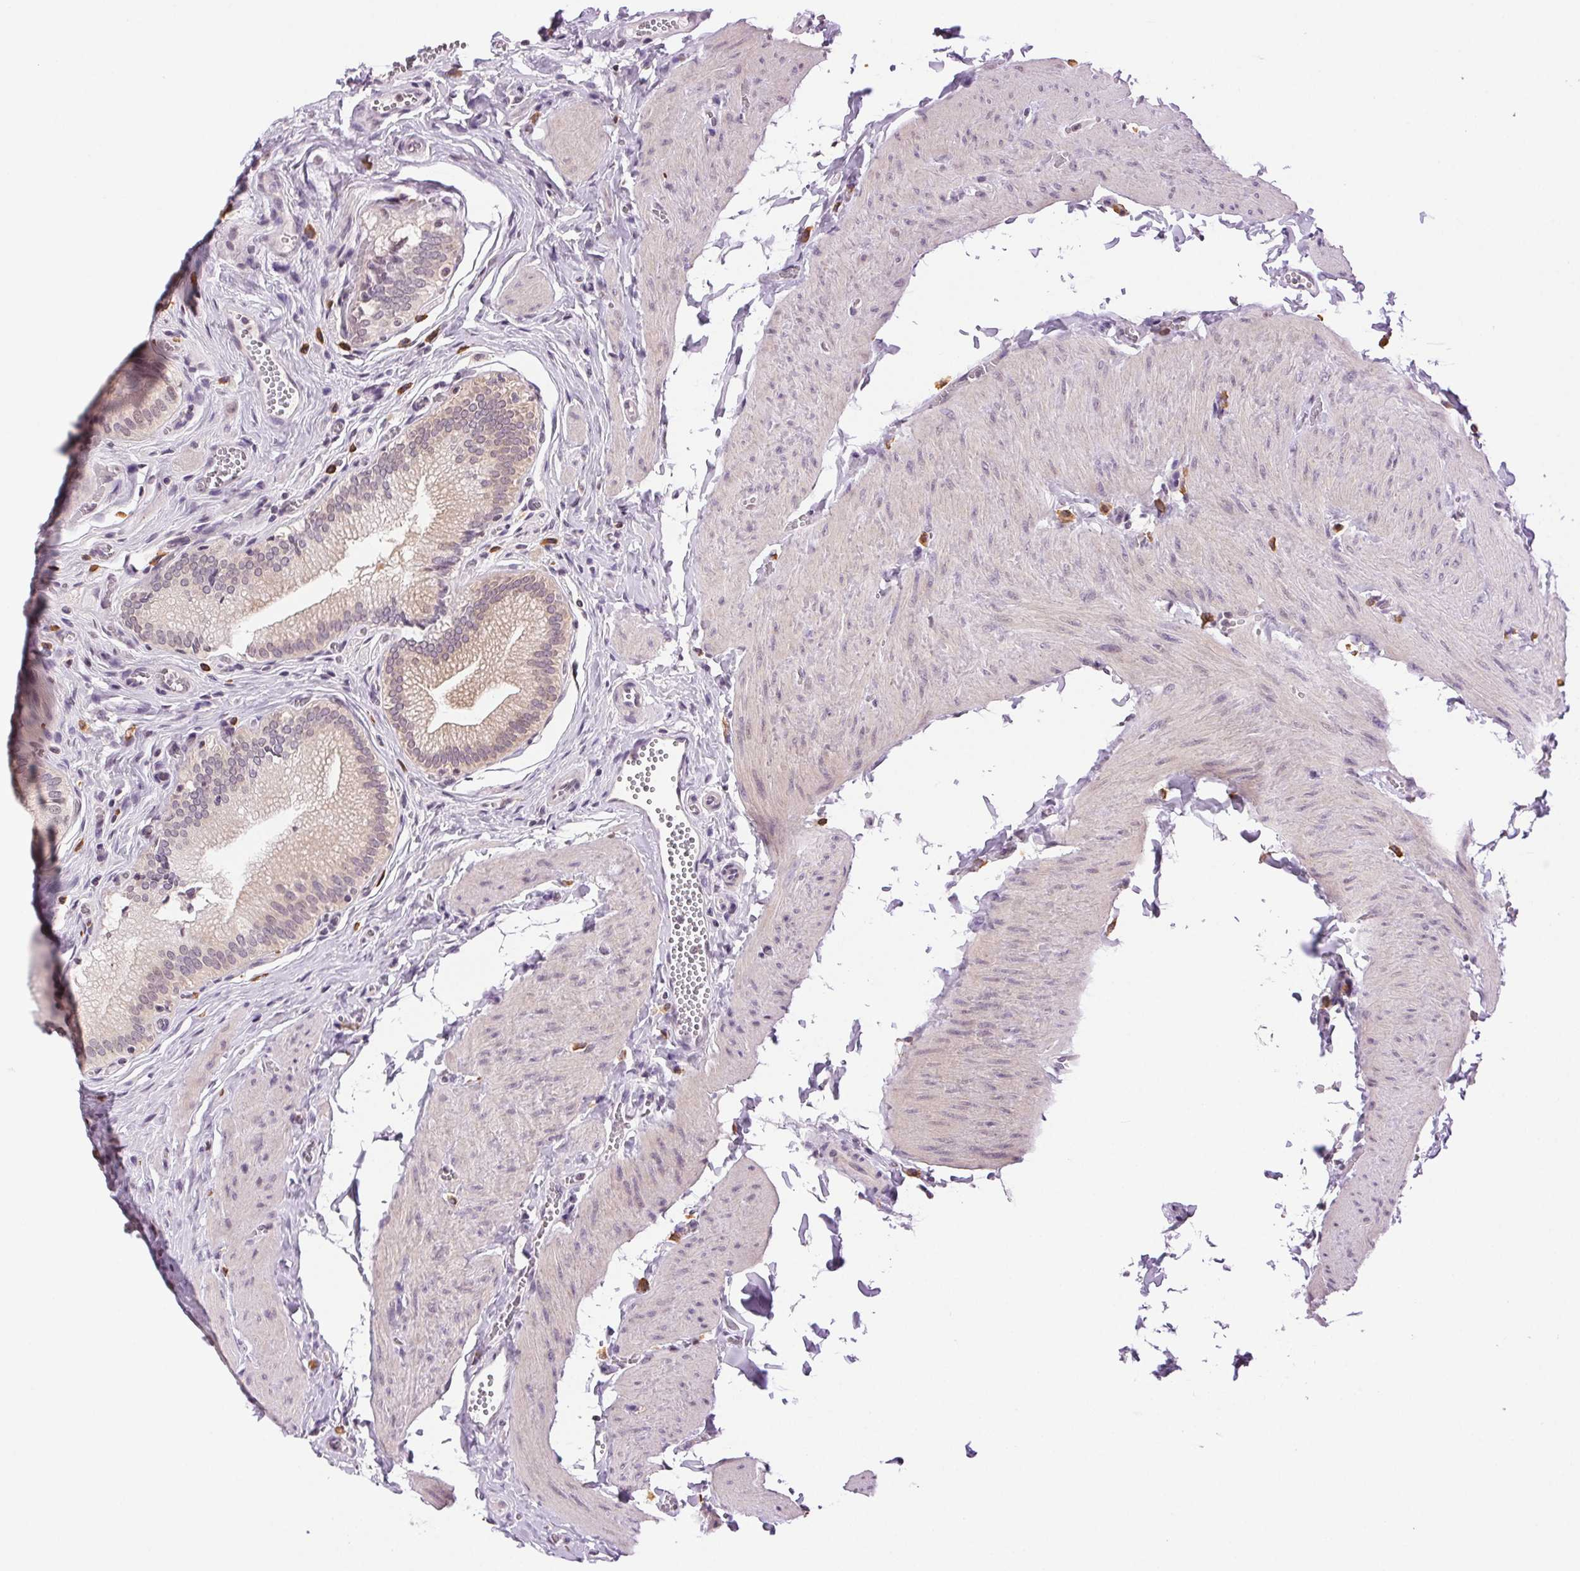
{"staining": {"intensity": "weak", "quantity": "25%-75%", "location": "cytoplasmic/membranous"}, "tissue": "gallbladder", "cell_type": "Glandular cells", "image_type": "normal", "snomed": [{"axis": "morphology", "description": "Normal tissue, NOS"}, {"axis": "topography", "description": "Gallbladder"}, {"axis": "topography", "description": "Peripheral nerve tissue"}], "caption": "Protein analysis of benign gallbladder reveals weak cytoplasmic/membranous staining in about 25%-75% of glandular cells.", "gene": "TNNT3", "patient": {"sex": "male", "age": 17}}